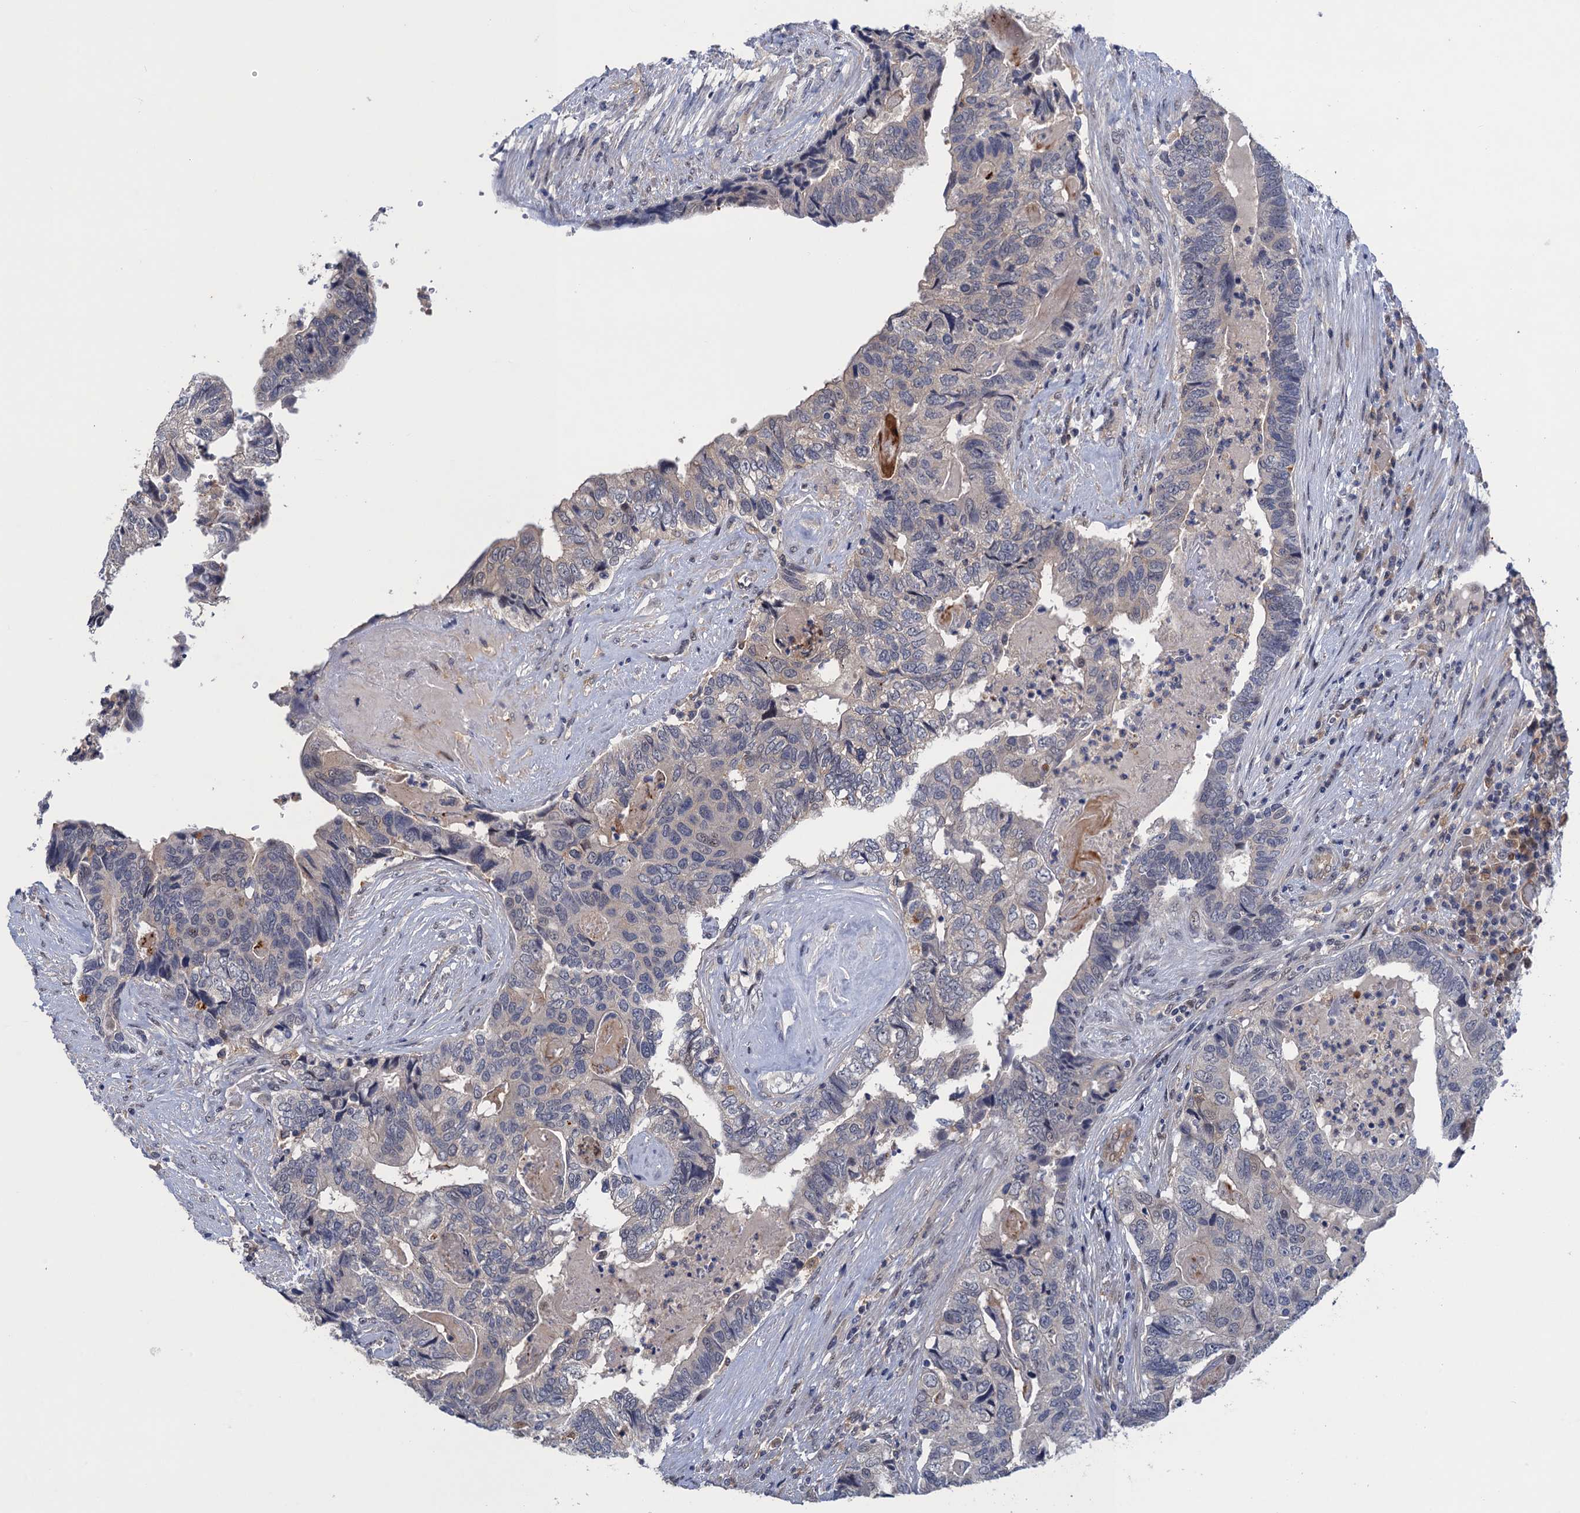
{"staining": {"intensity": "negative", "quantity": "none", "location": "none"}, "tissue": "colorectal cancer", "cell_type": "Tumor cells", "image_type": "cancer", "snomed": [{"axis": "morphology", "description": "Adenocarcinoma, NOS"}, {"axis": "topography", "description": "Colon"}], "caption": "Immunohistochemical staining of colorectal adenocarcinoma displays no significant expression in tumor cells.", "gene": "NEK8", "patient": {"sex": "female", "age": 67}}